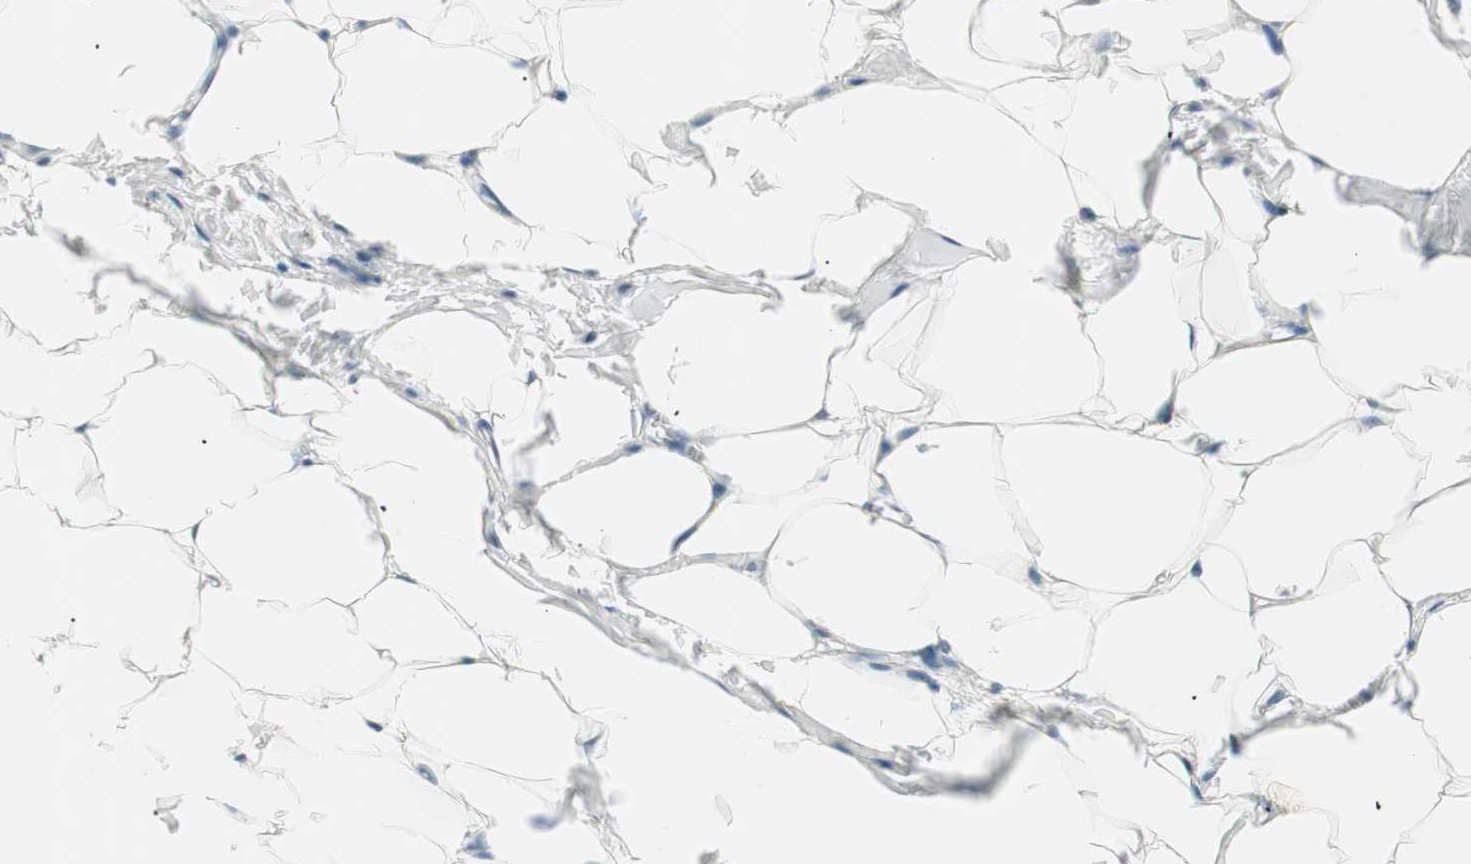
{"staining": {"intensity": "negative", "quantity": "none", "location": "none"}, "tissue": "adipose tissue", "cell_type": "Adipocytes", "image_type": "normal", "snomed": [{"axis": "morphology", "description": "Normal tissue, NOS"}, {"axis": "topography", "description": "Vascular tissue"}], "caption": "High magnification brightfield microscopy of benign adipose tissue stained with DAB (3,3'-diaminobenzidine) (brown) and counterstained with hematoxylin (blue): adipocytes show no significant positivity. (DAB (3,3'-diaminobenzidine) IHC, high magnification).", "gene": "HOXB13", "patient": {"sex": "male", "age": 41}}